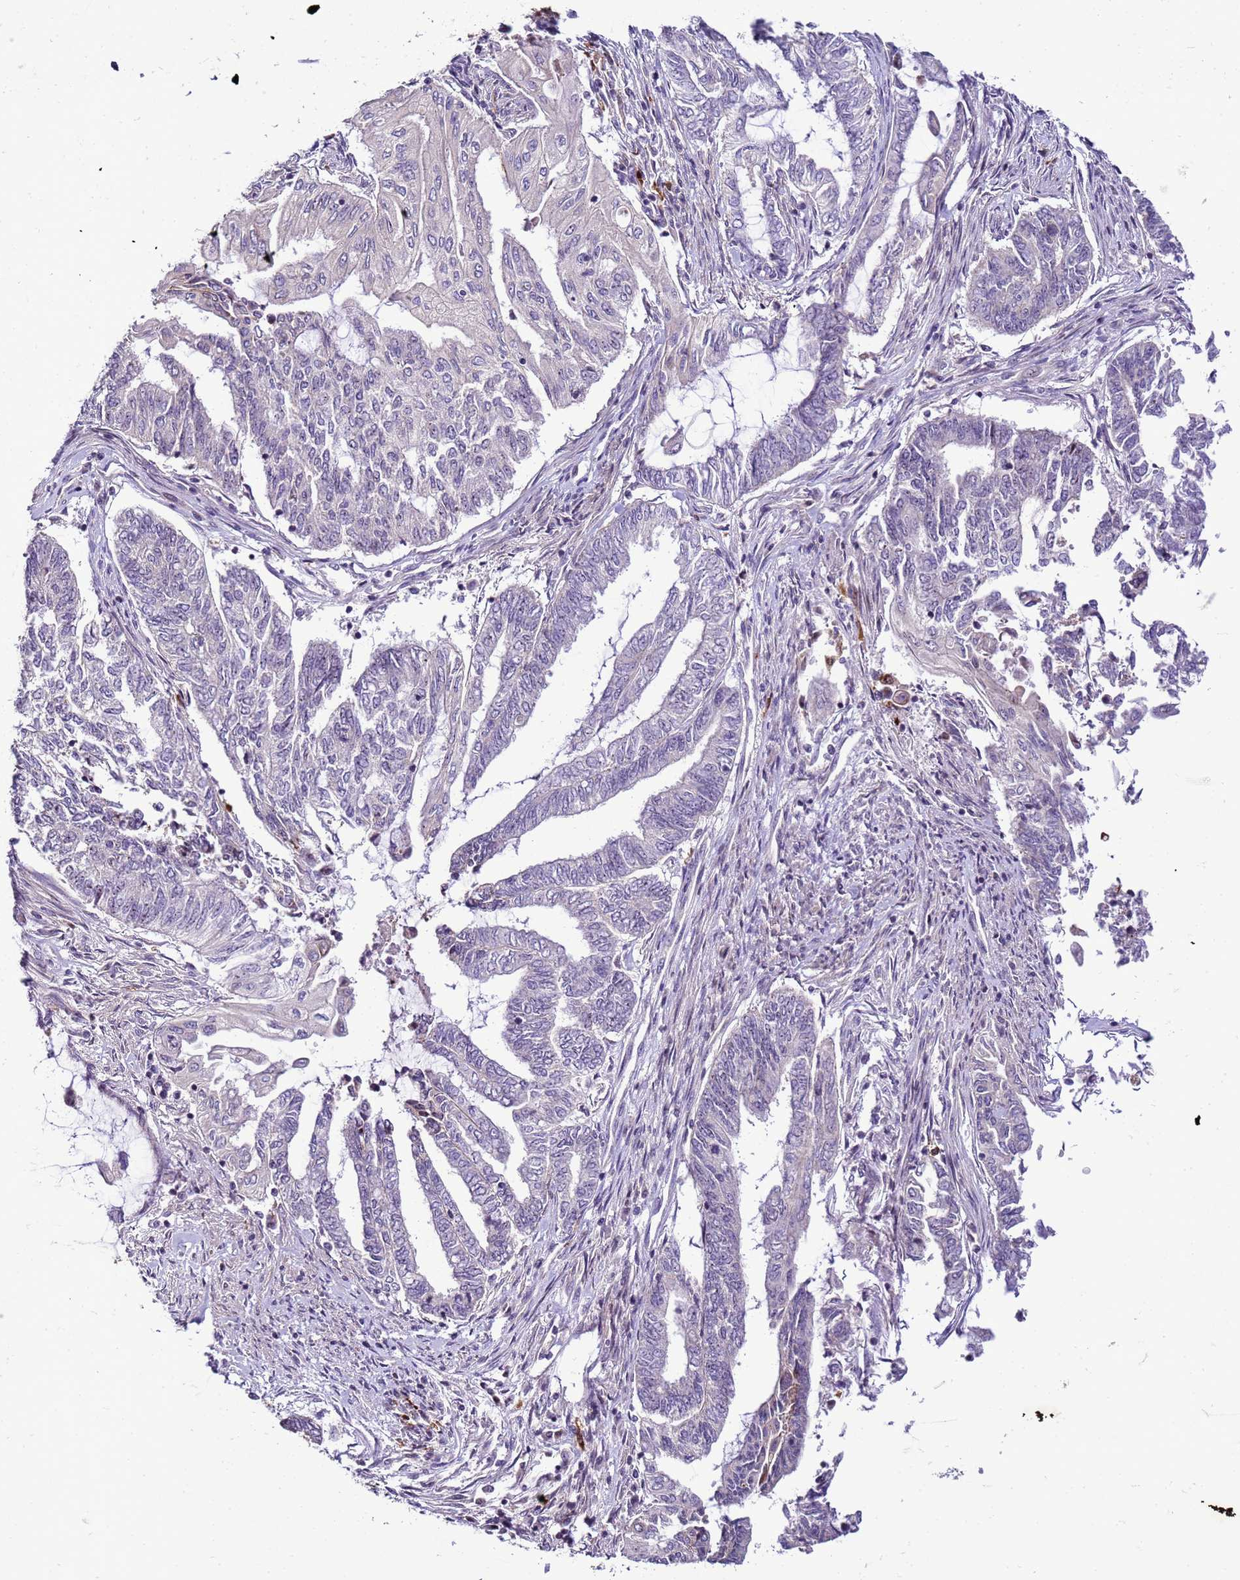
{"staining": {"intensity": "negative", "quantity": "none", "location": "none"}, "tissue": "endometrial cancer", "cell_type": "Tumor cells", "image_type": "cancer", "snomed": [{"axis": "morphology", "description": "Adenocarcinoma, NOS"}, {"axis": "topography", "description": "Uterus"}, {"axis": "topography", "description": "Endometrium"}], "caption": "The image demonstrates no staining of tumor cells in endometrial cancer (adenocarcinoma).", "gene": "VPS4B", "patient": {"sex": "female", "age": 70}}